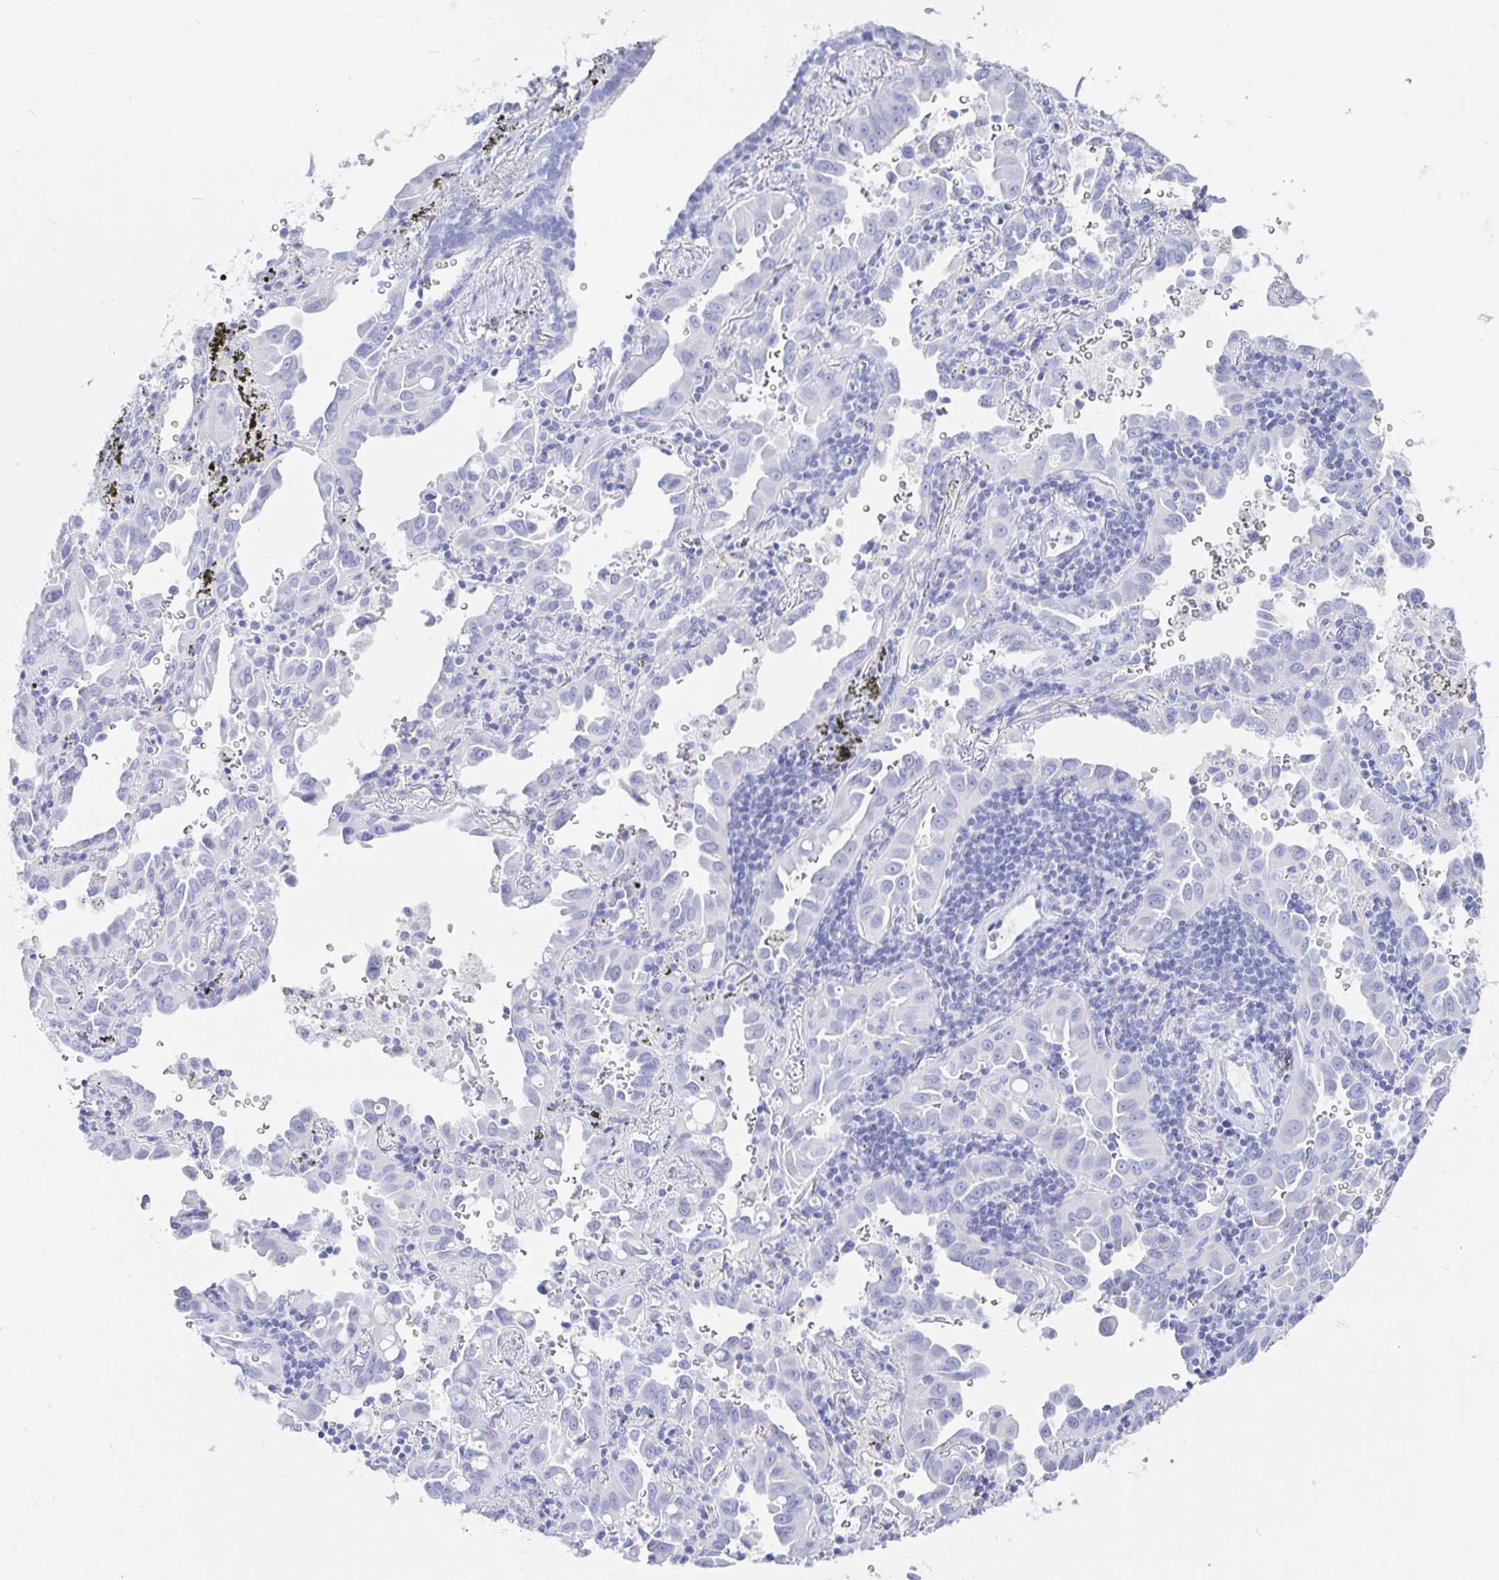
{"staining": {"intensity": "negative", "quantity": "none", "location": "none"}, "tissue": "lung cancer", "cell_type": "Tumor cells", "image_type": "cancer", "snomed": [{"axis": "morphology", "description": "Adenocarcinoma, NOS"}, {"axis": "topography", "description": "Lung"}], "caption": "There is no significant staining in tumor cells of lung adenocarcinoma.", "gene": "KCNH6", "patient": {"sex": "male", "age": 68}}